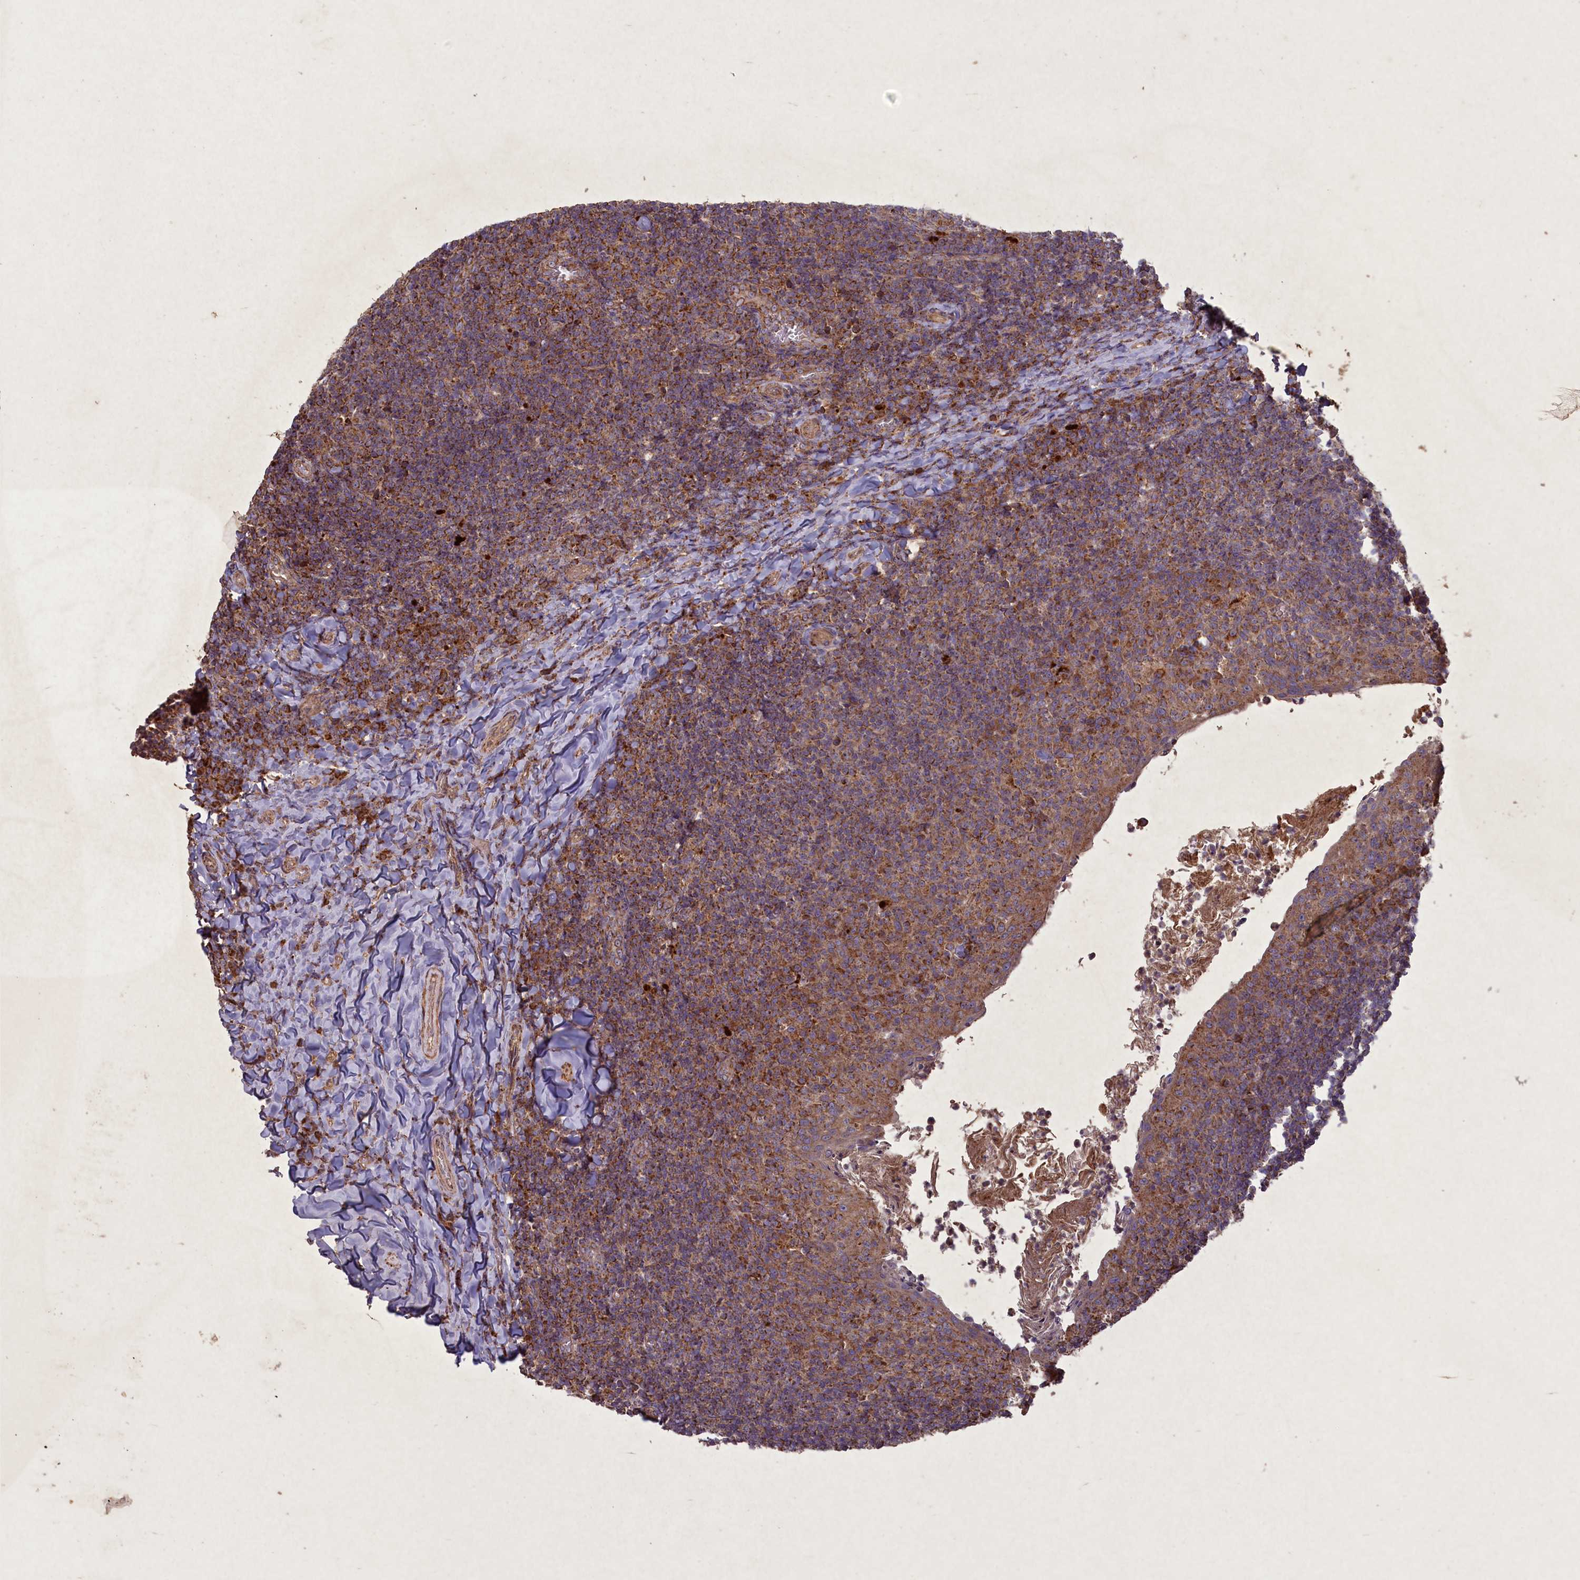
{"staining": {"intensity": "moderate", "quantity": ">75%", "location": "cytoplasmic/membranous"}, "tissue": "tonsil", "cell_type": "Germinal center cells", "image_type": "normal", "snomed": [{"axis": "morphology", "description": "Normal tissue, NOS"}, {"axis": "topography", "description": "Tonsil"}], "caption": "Immunohistochemistry (IHC) staining of unremarkable tonsil, which shows medium levels of moderate cytoplasmic/membranous positivity in about >75% of germinal center cells indicating moderate cytoplasmic/membranous protein staining. The staining was performed using DAB (3,3'-diaminobenzidine) (brown) for protein detection and nuclei were counterstained in hematoxylin (blue).", "gene": "CIAO2B", "patient": {"sex": "female", "age": 10}}